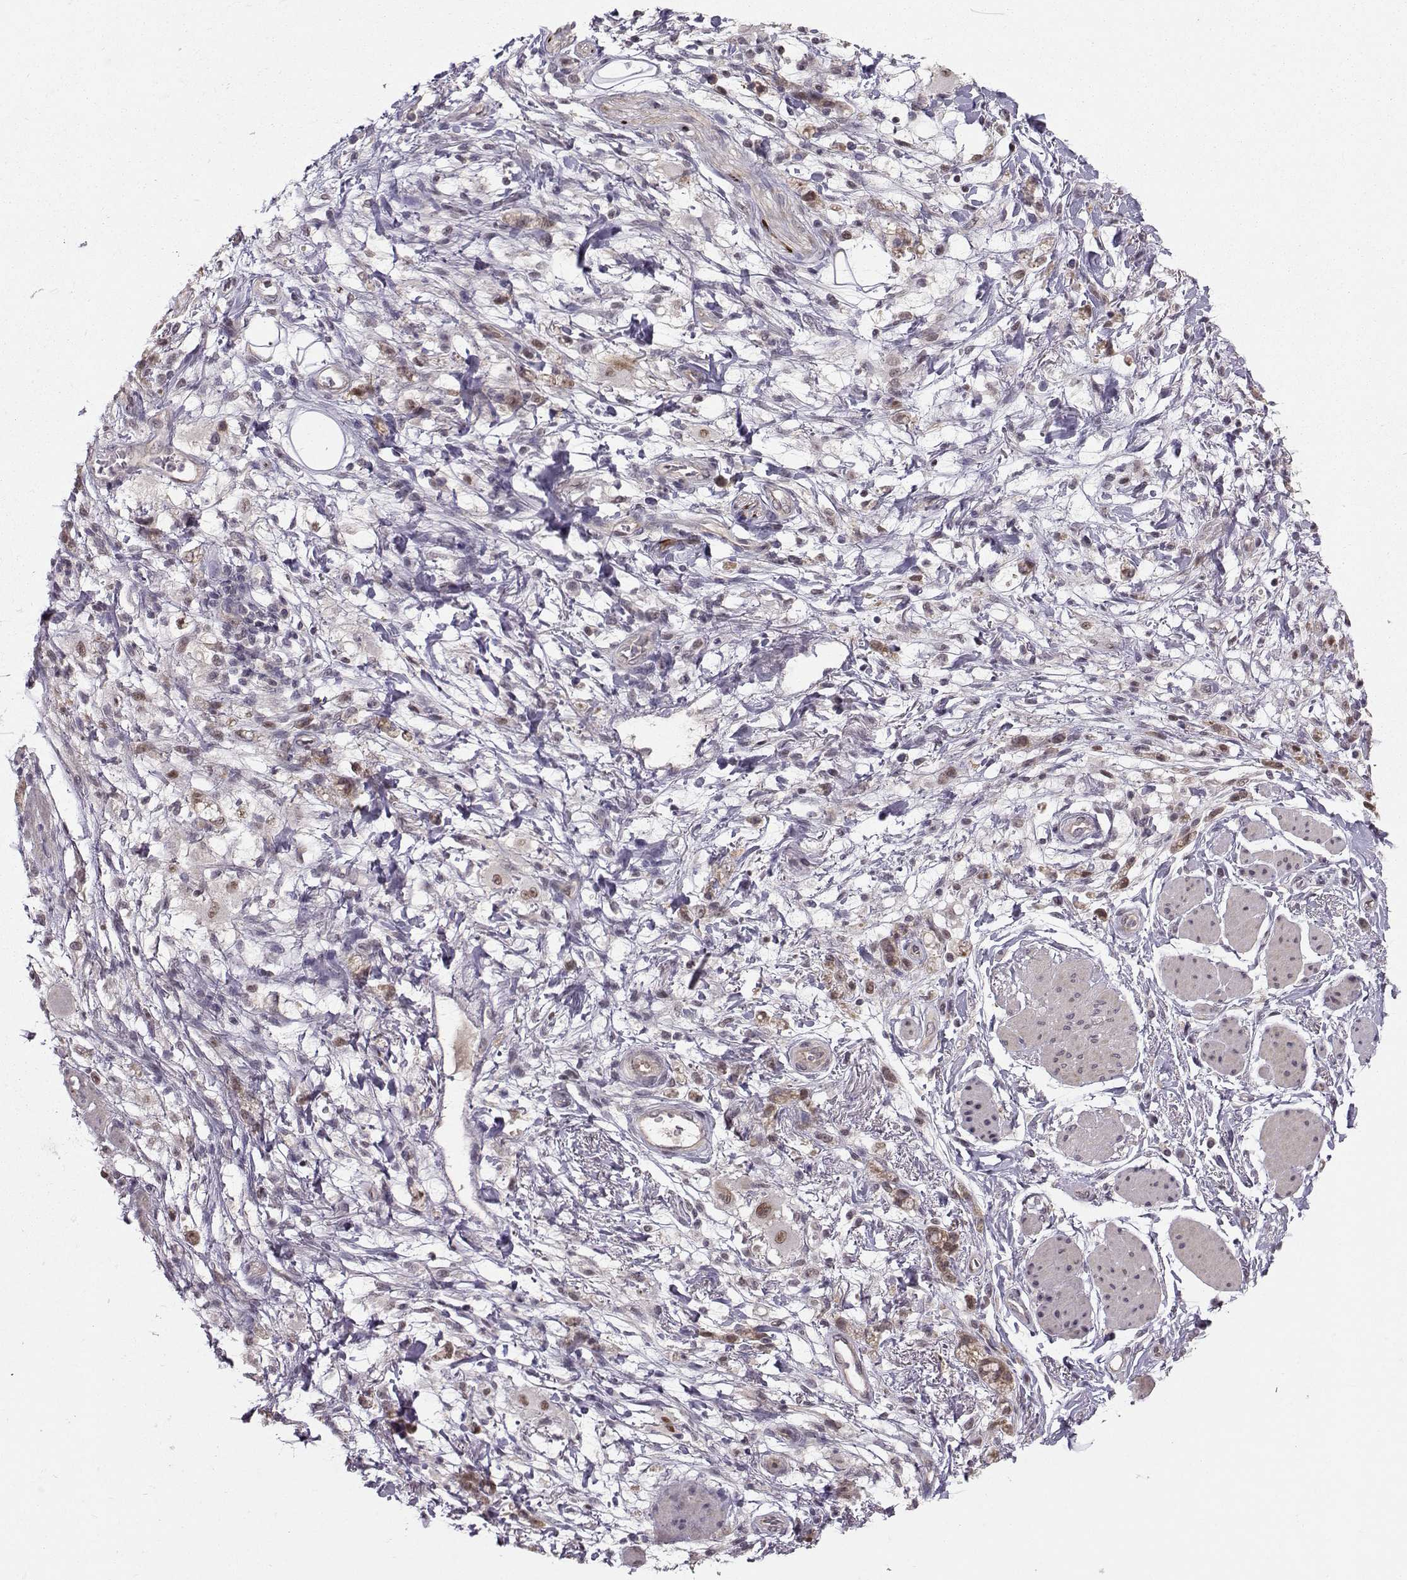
{"staining": {"intensity": "weak", "quantity": "<25%", "location": "nuclear"}, "tissue": "stomach cancer", "cell_type": "Tumor cells", "image_type": "cancer", "snomed": [{"axis": "morphology", "description": "Adenocarcinoma, NOS"}, {"axis": "topography", "description": "Stomach"}], "caption": "The image shows no staining of tumor cells in stomach cancer (adenocarcinoma).", "gene": "PKP2", "patient": {"sex": "female", "age": 60}}